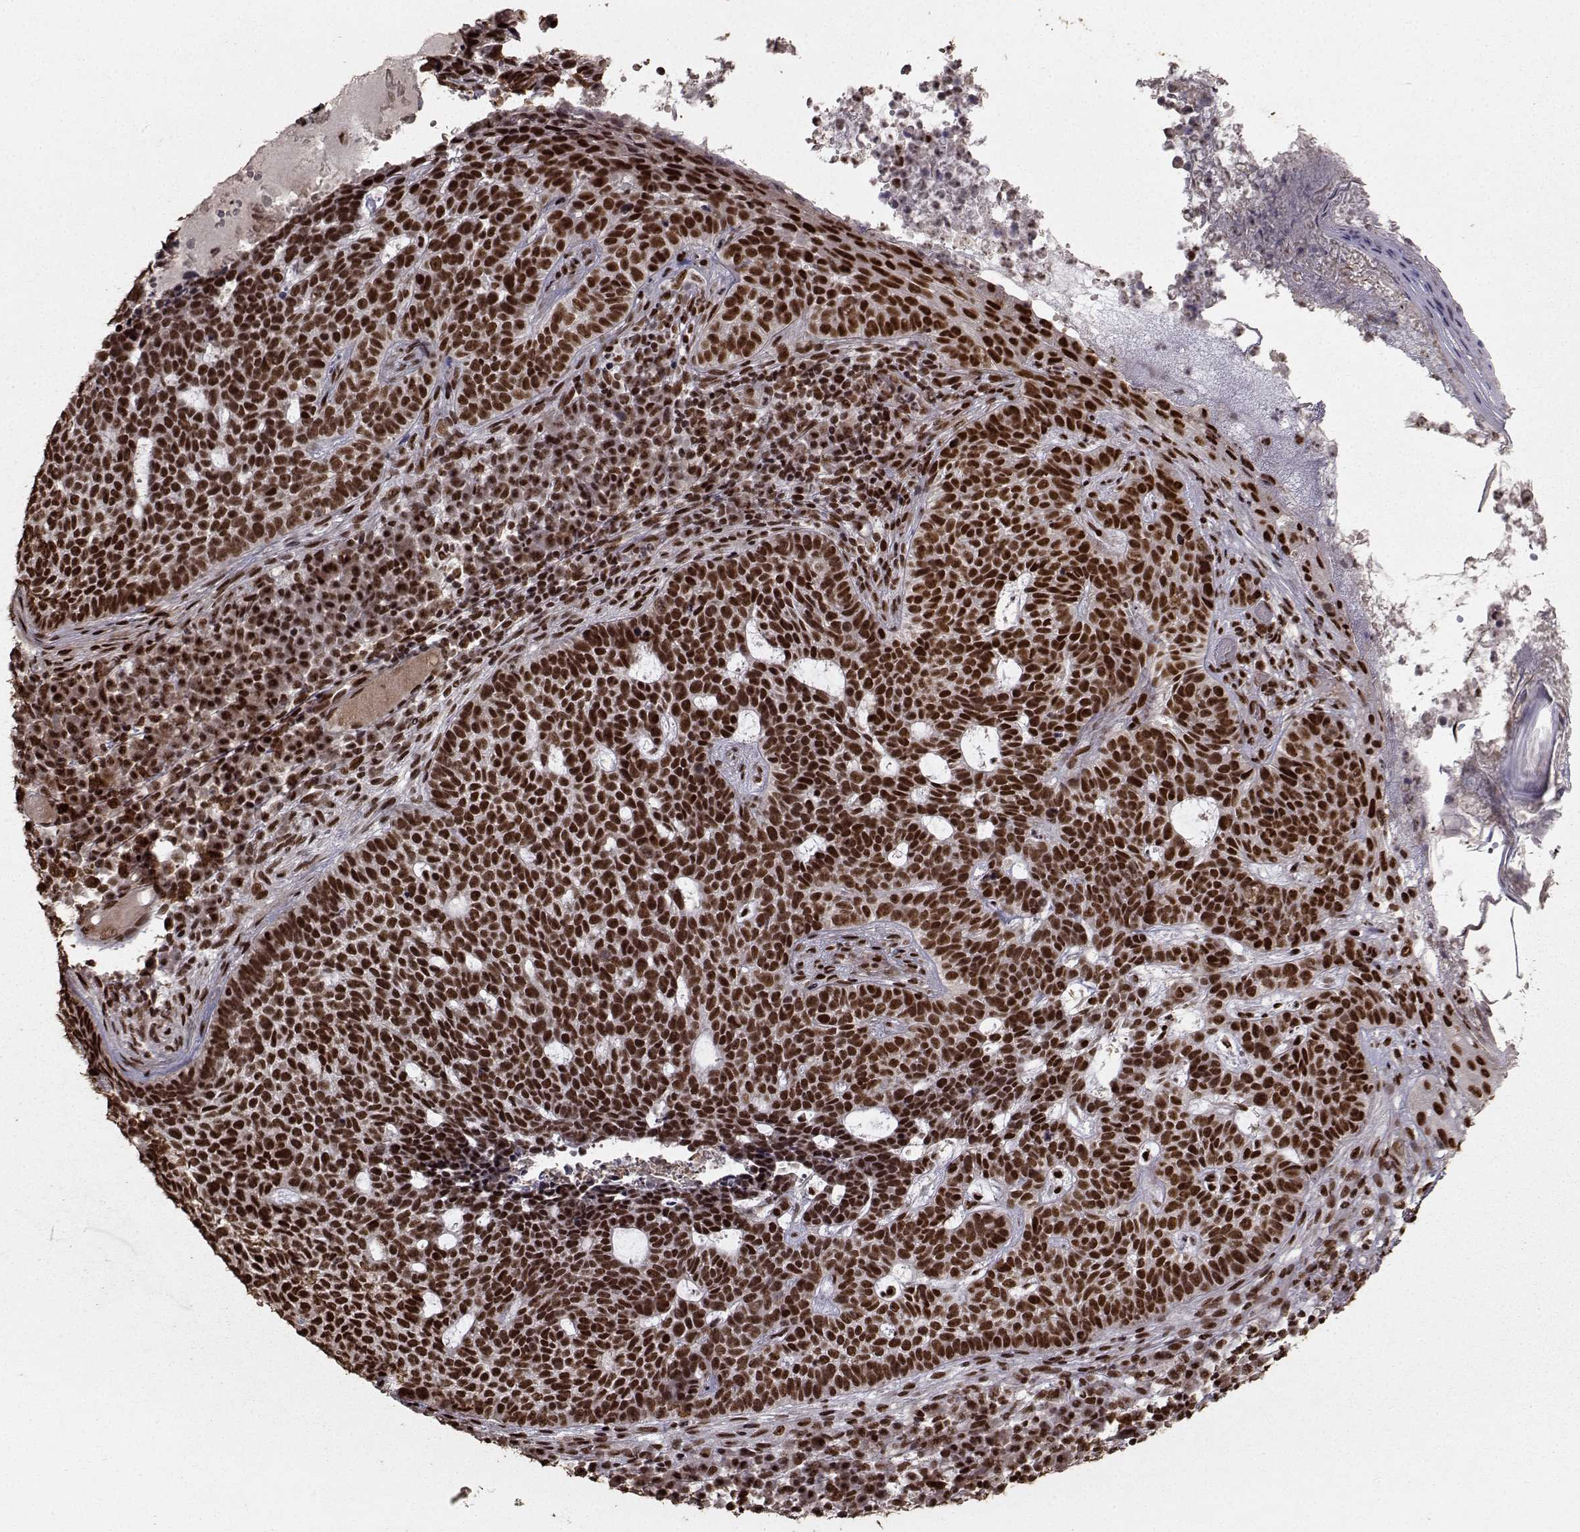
{"staining": {"intensity": "strong", "quantity": ">75%", "location": "nuclear"}, "tissue": "skin cancer", "cell_type": "Tumor cells", "image_type": "cancer", "snomed": [{"axis": "morphology", "description": "Basal cell carcinoma"}, {"axis": "topography", "description": "Skin"}], "caption": "Immunohistochemical staining of human basal cell carcinoma (skin) displays high levels of strong nuclear protein positivity in about >75% of tumor cells.", "gene": "SF1", "patient": {"sex": "female", "age": 69}}